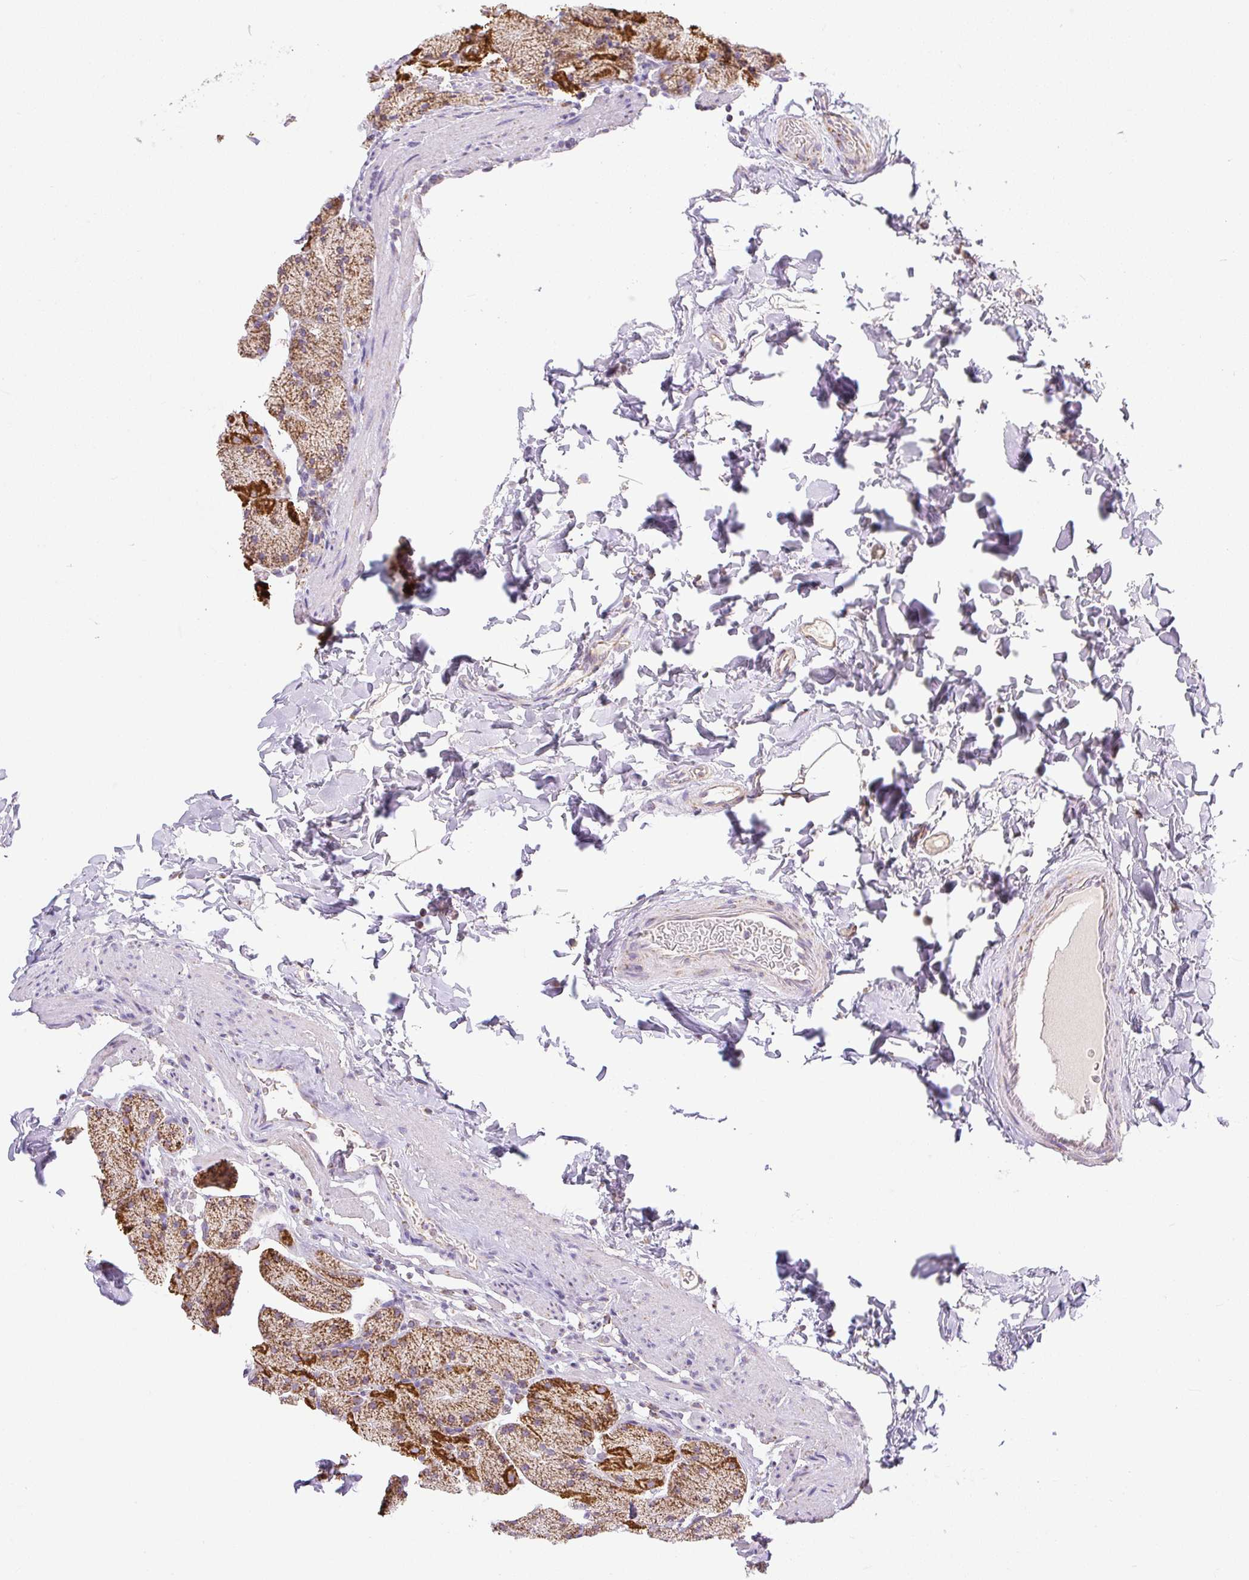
{"staining": {"intensity": "strong", "quantity": ">75%", "location": "cytoplasmic/membranous"}, "tissue": "stomach", "cell_type": "Glandular cells", "image_type": "normal", "snomed": [{"axis": "morphology", "description": "Normal tissue, NOS"}, {"axis": "topography", "description": "Stomach, upper"}, {"axis": "topography", "description": "Stomach, lower"}], "caption": "This histopathology image shows immunohistochemistry (IHC) staining of normal human stomach, with high strong cytoplasmic/membranous positivity in about >75% of glandular cells.", "gene": "DAAM2", "patient": {"sex": "male", "age": 67}}